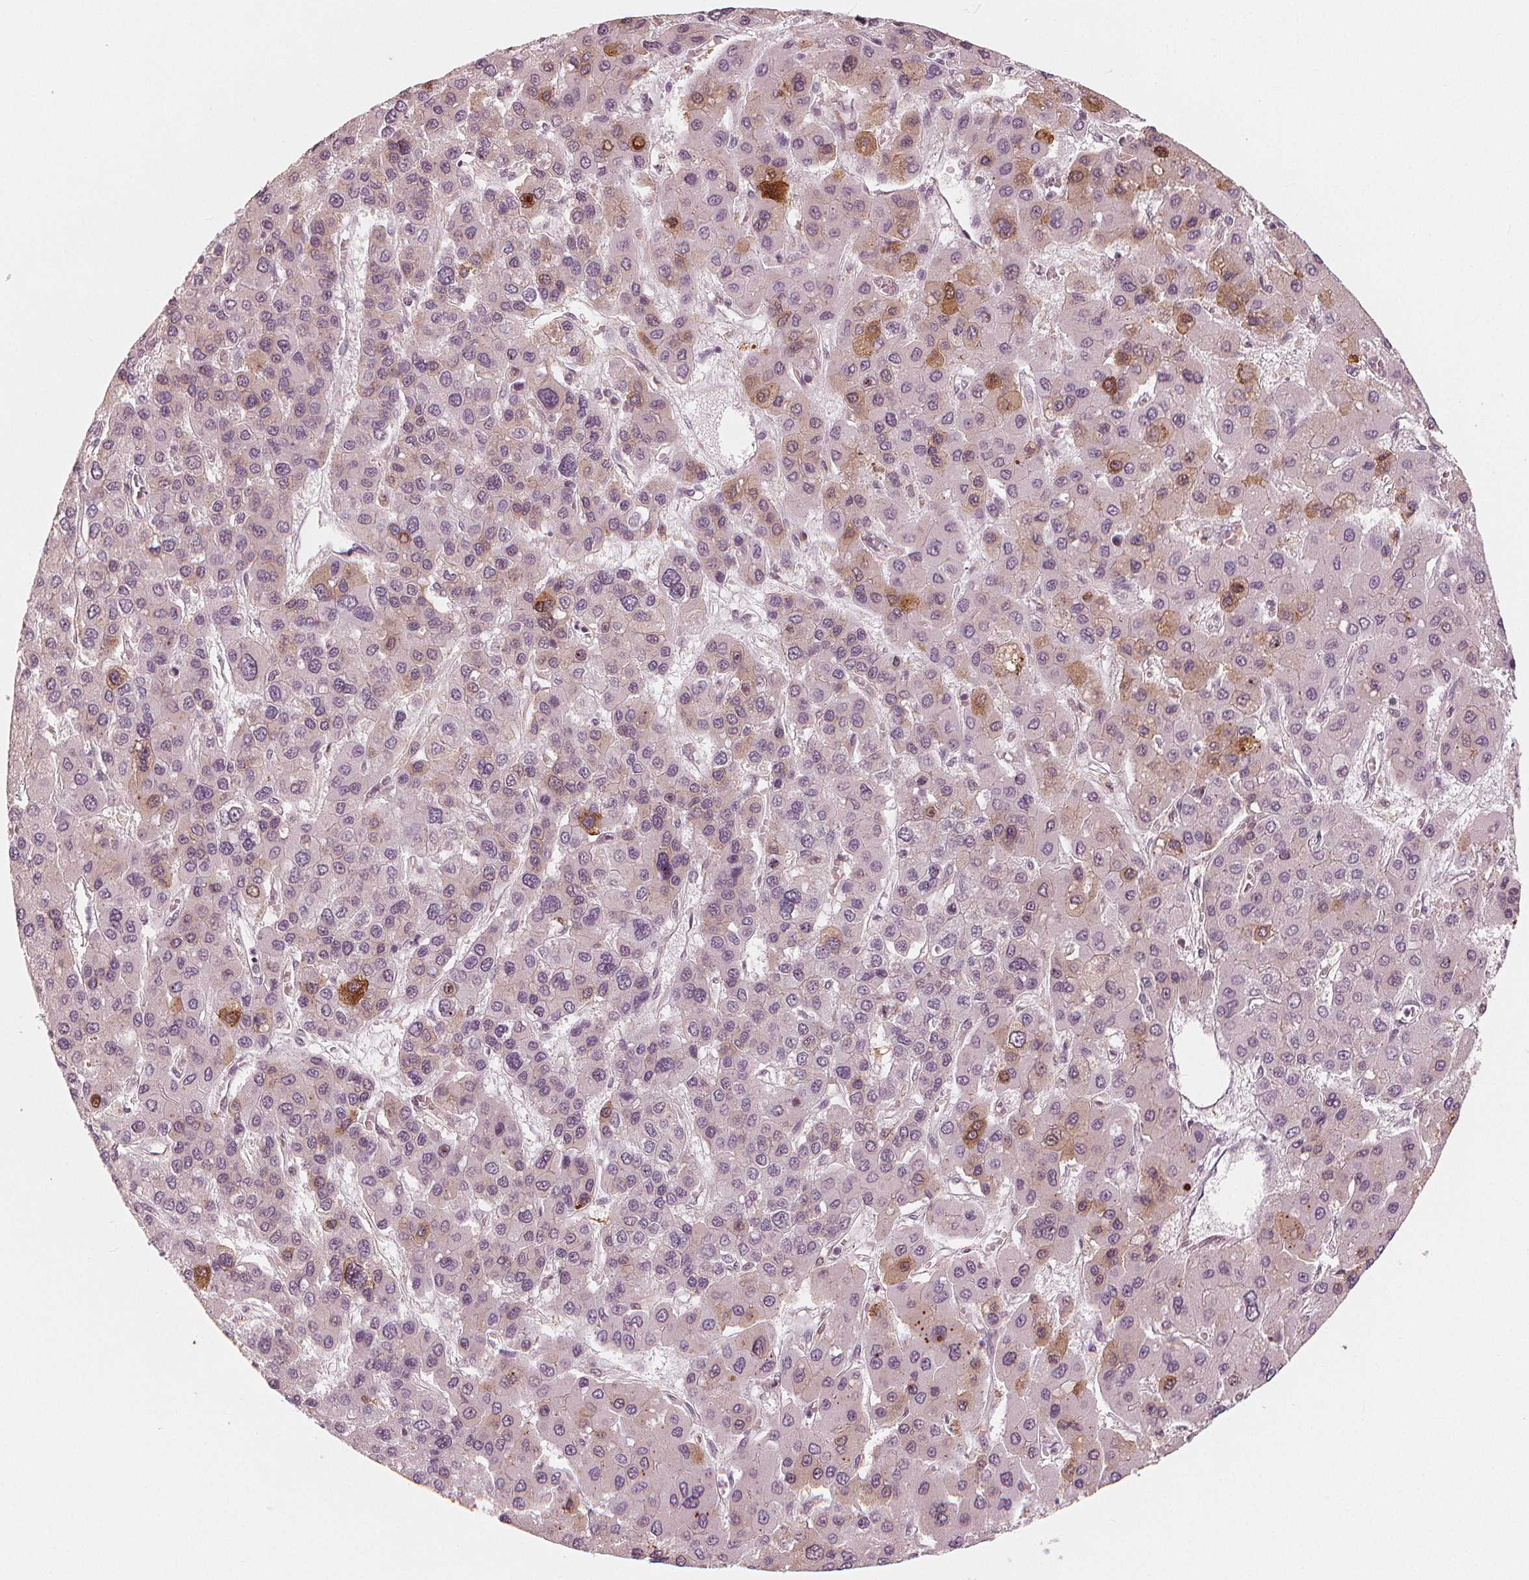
{"staining": {"intensity": "moderate", "quantity": "<25%", "location": "cytoplasmic/membranous,nuclear"}, "tissue": "liver cancer", "cell_type": "Tumor cells", "image_type": "cancer", "snomed": [{"axis": "morphology", "description": "Carcinoma, Hepatocellular, NOS"}, {"axis": "topography", "description": "Liver"}], "caption": "The histopathology image demonstrates a brown stain indicating the presence of a protein in the cytoplasmic/membranous and nuclear of tumor cells in liver cancer (hepatocellular carcinoma). Nuclei are stained in blue.", "gene": "SQSTM1", "patient": {"sex": "female", "age": 41}}